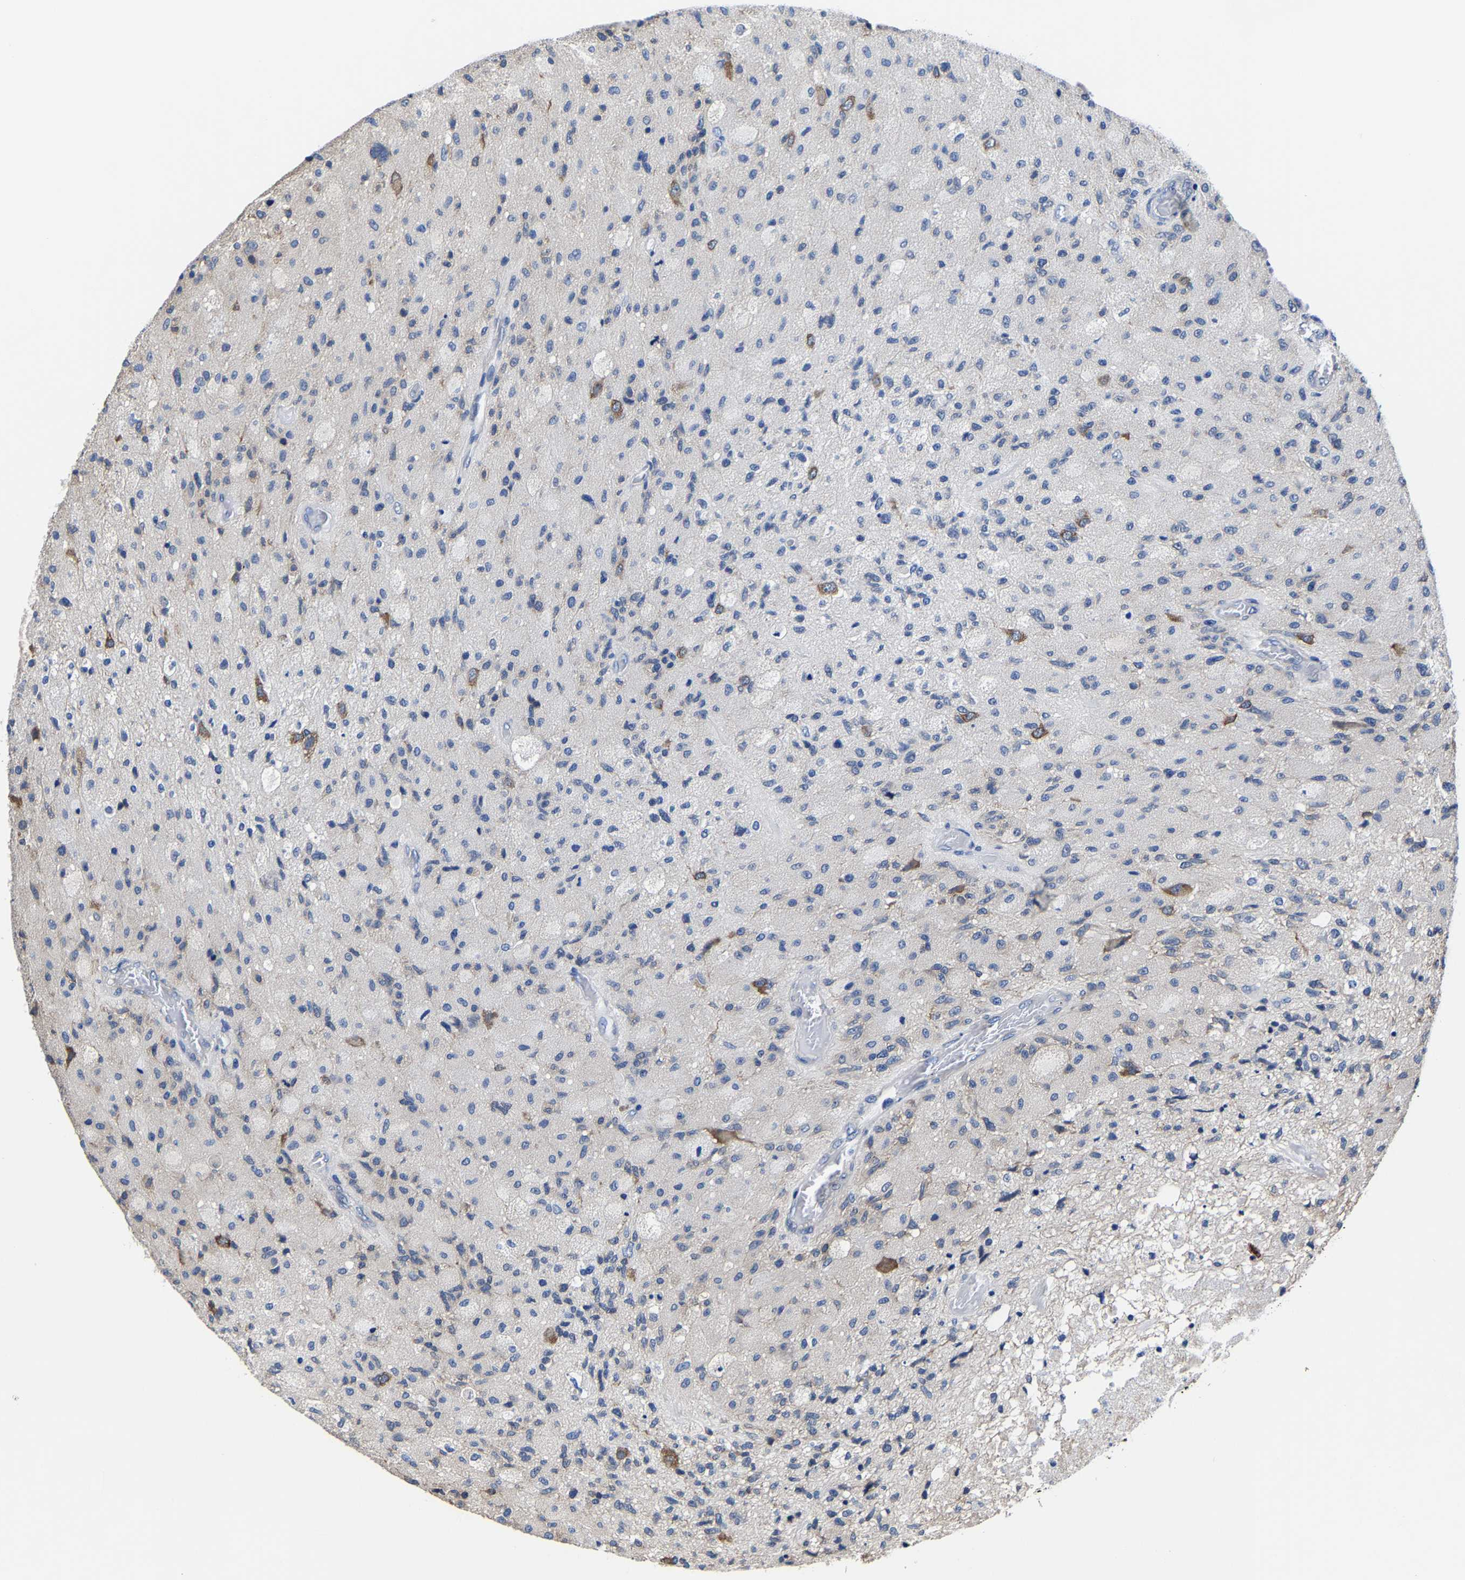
{"staining": {"intensity": "moderate", "quantity": "<25%", "location": "cytoplasmic/membranous"}, "tissue": "glioma", "cell_type": "Tumor cells", "image_type": "cancer", "snomed": [{"axis": "morphology", "description": "Normal tissue, NOS"}, {"axis": "morphology", "description": "Glioma, malignant, High grade"}, {"axis": "topography", "description": "Cerebral cortex"}], "caption": "Immunohistochemical staining of malignant glioma (high-grade) shows low levels of moderate cytoplasmic/membranous protein expression in about <25% of tumor cells. (DAB (3,3'-diaminobenzidine) = brown stain, brightfield microscopy at high magnification).", "gene": "SRPK2", "patient": {"sex": "male", "age": 77}}